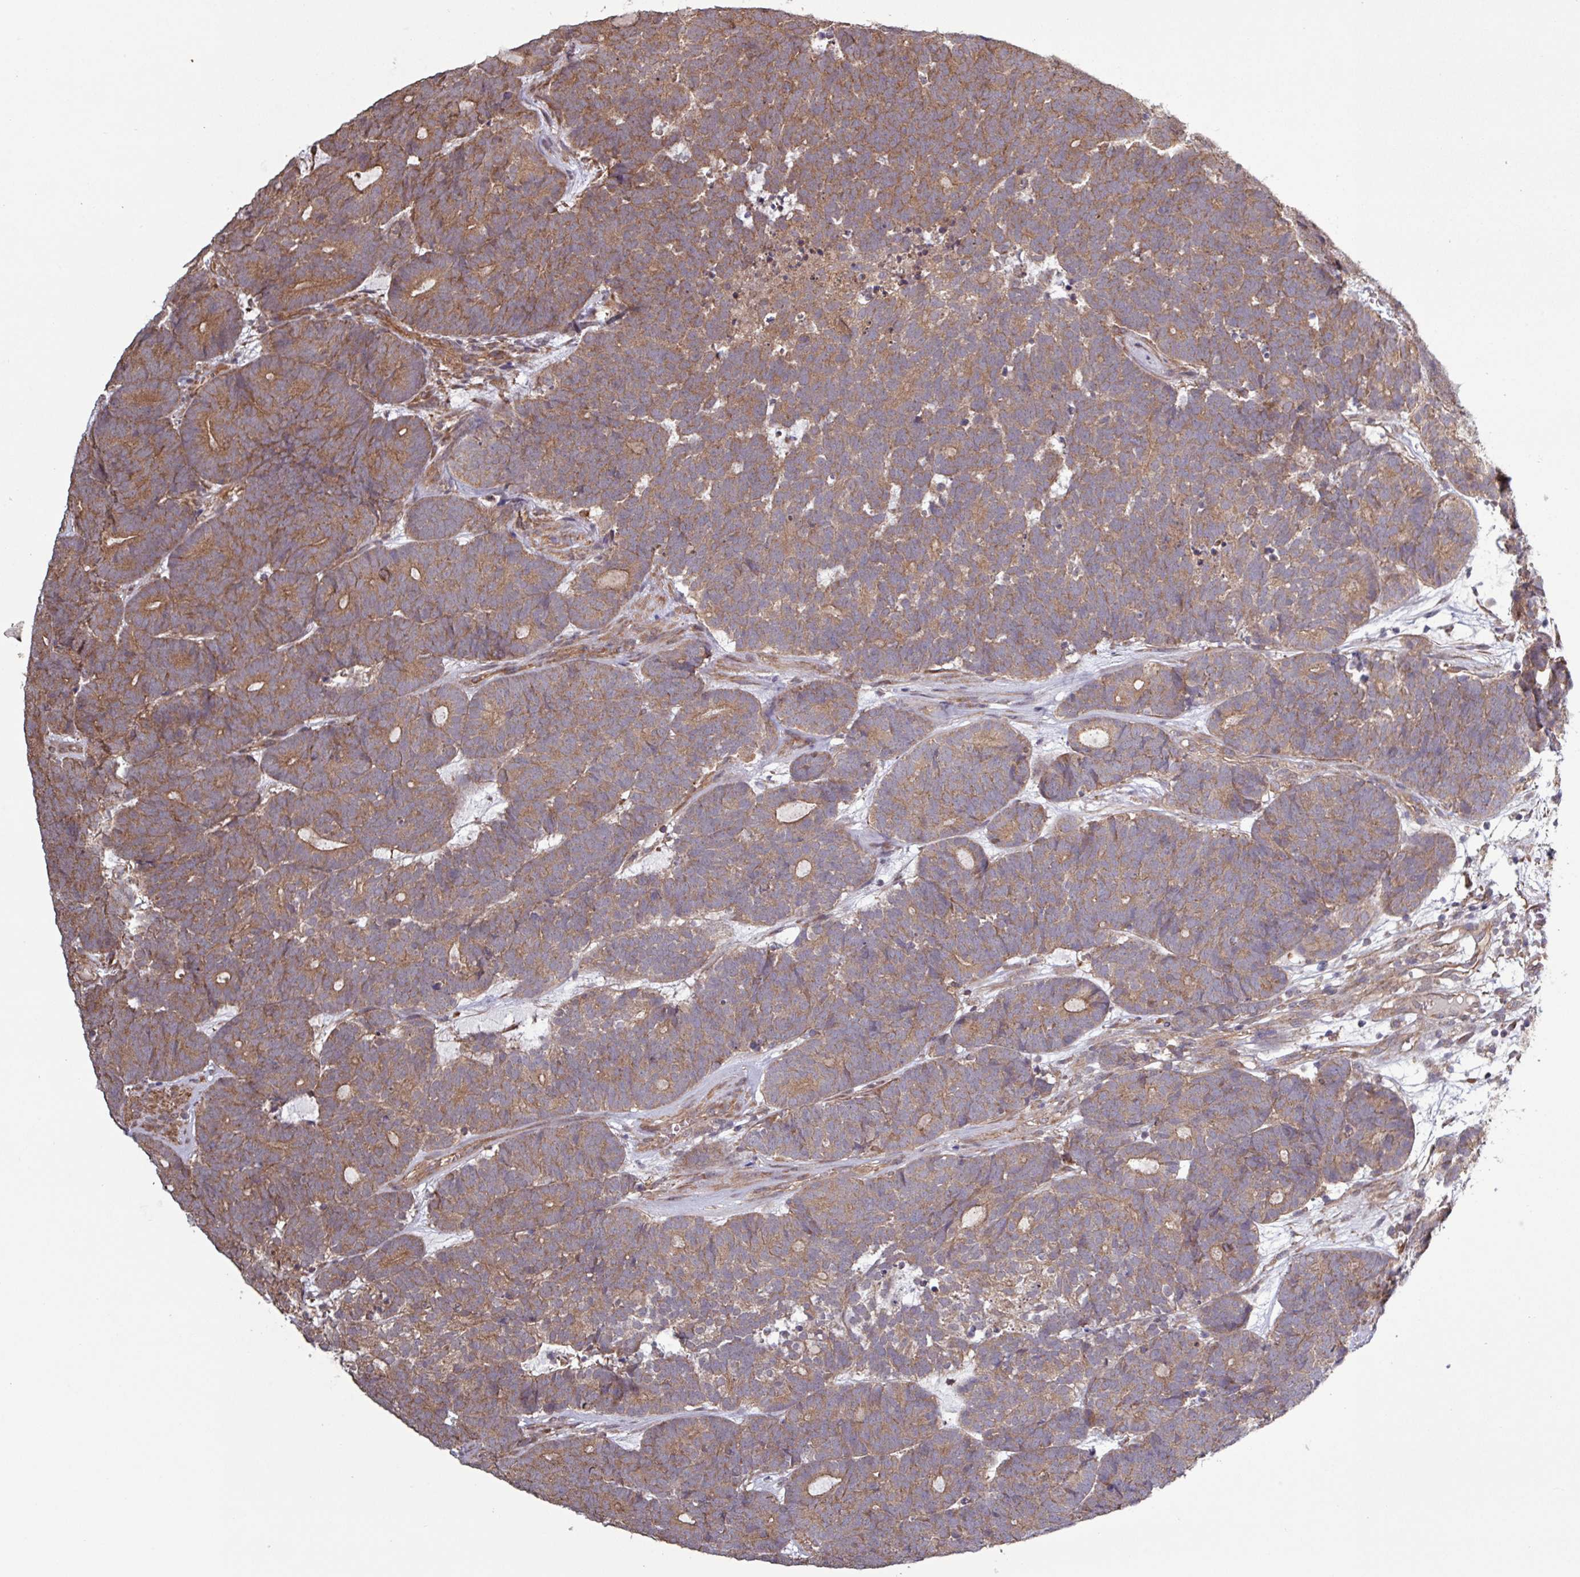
{"staining": {"intensity": "moderate", "quantity": ">75%", "location": "cytoplasmic/membranous"}, "tissue": "head and neck cancer", "cell_type": "Tumor cells", "image_type": "cancer", "snomed": [{"axis": "morphology", "description": "Adenocarcinoma, NOS"}, {"axis": "topography", "description": "Head-Neck"}], "caption": "Protein staining of head and neck adenocarcinoma tissue displays moderate cytoplasmic/membranous expression in about >75% of tumor cells.", "gene": "TRABD2A", "patient": {"sex": "female", "age": 81}}